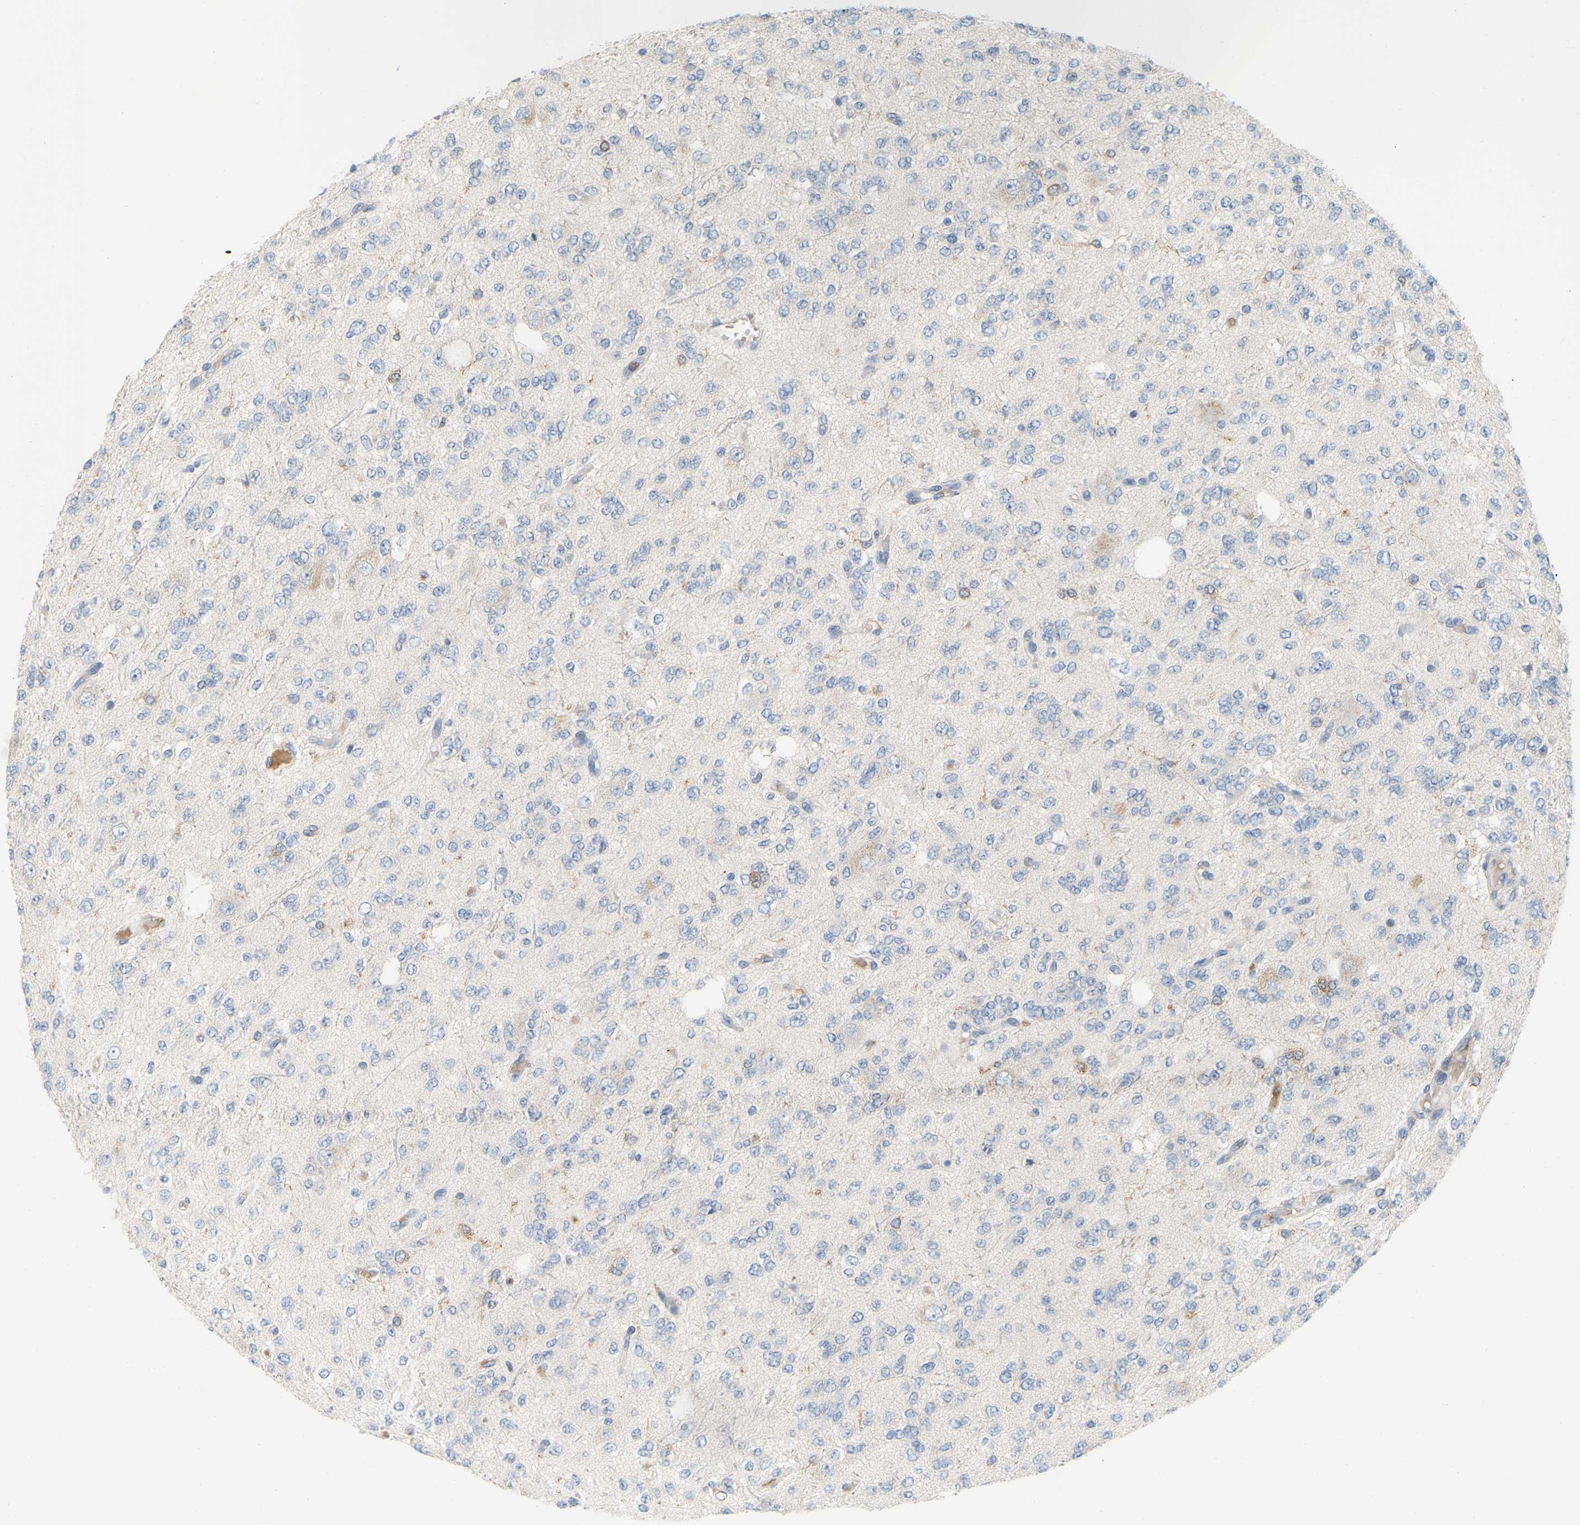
{"staining": {"intensity": "negative", "quantity": "none", "location": "none"}, "tissue": "glioma", "cell_type": "Tumor cells", "image_type": "cancer", "snomed": [{"axis": "morphology", "description": "Glioma, malignant, Low grade"}, {"axis": "topography", "description": "Brain"}], "caption": "Protein analysis of malignant glioma (low-grade) reveals no significant staining in tumor cells.", "gene": "AKAP13", "patient": {"sex": "male", "age": 38}}